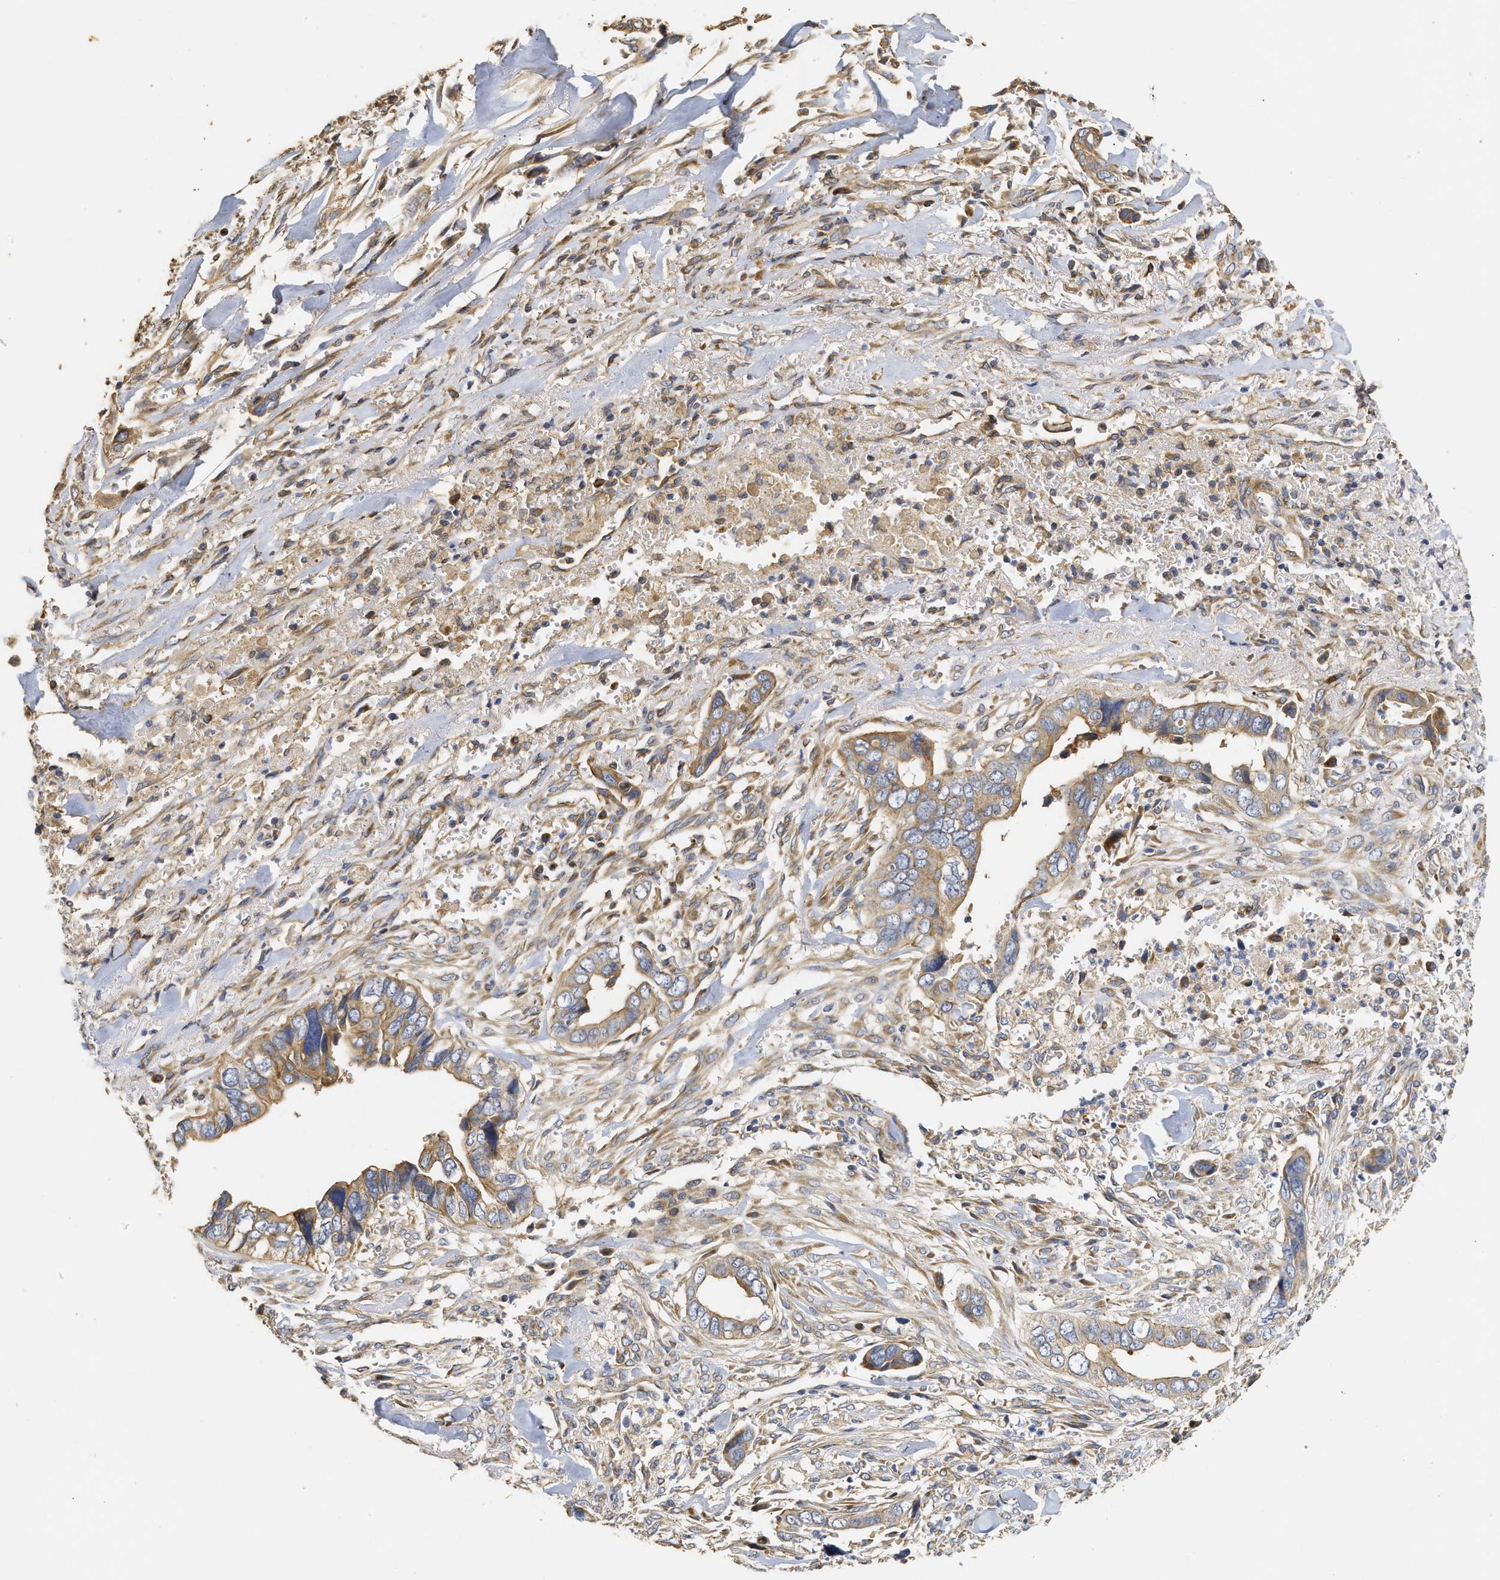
{"staining": {"intensity": "moderate", "quantity": ">75%", "location": "cytoplasmic/membranous"}, "tissue": "liver cancer", "cell_type": "Tumor cells", "image_type": "cancer", "snomed": [{"axis": "morphology", "description": "Cholangiocarcinoma"}, {"axis": "topography", "description": "Liver"}], "caption": "Immunohistochemical staining of liver cholangiocarcinoma reveals moderate cytoplasmic/membranous protein expression in approximately >75% of tumor cells.", "gene": "NAV1", "patient": {"sex": "female", "age": 79}}